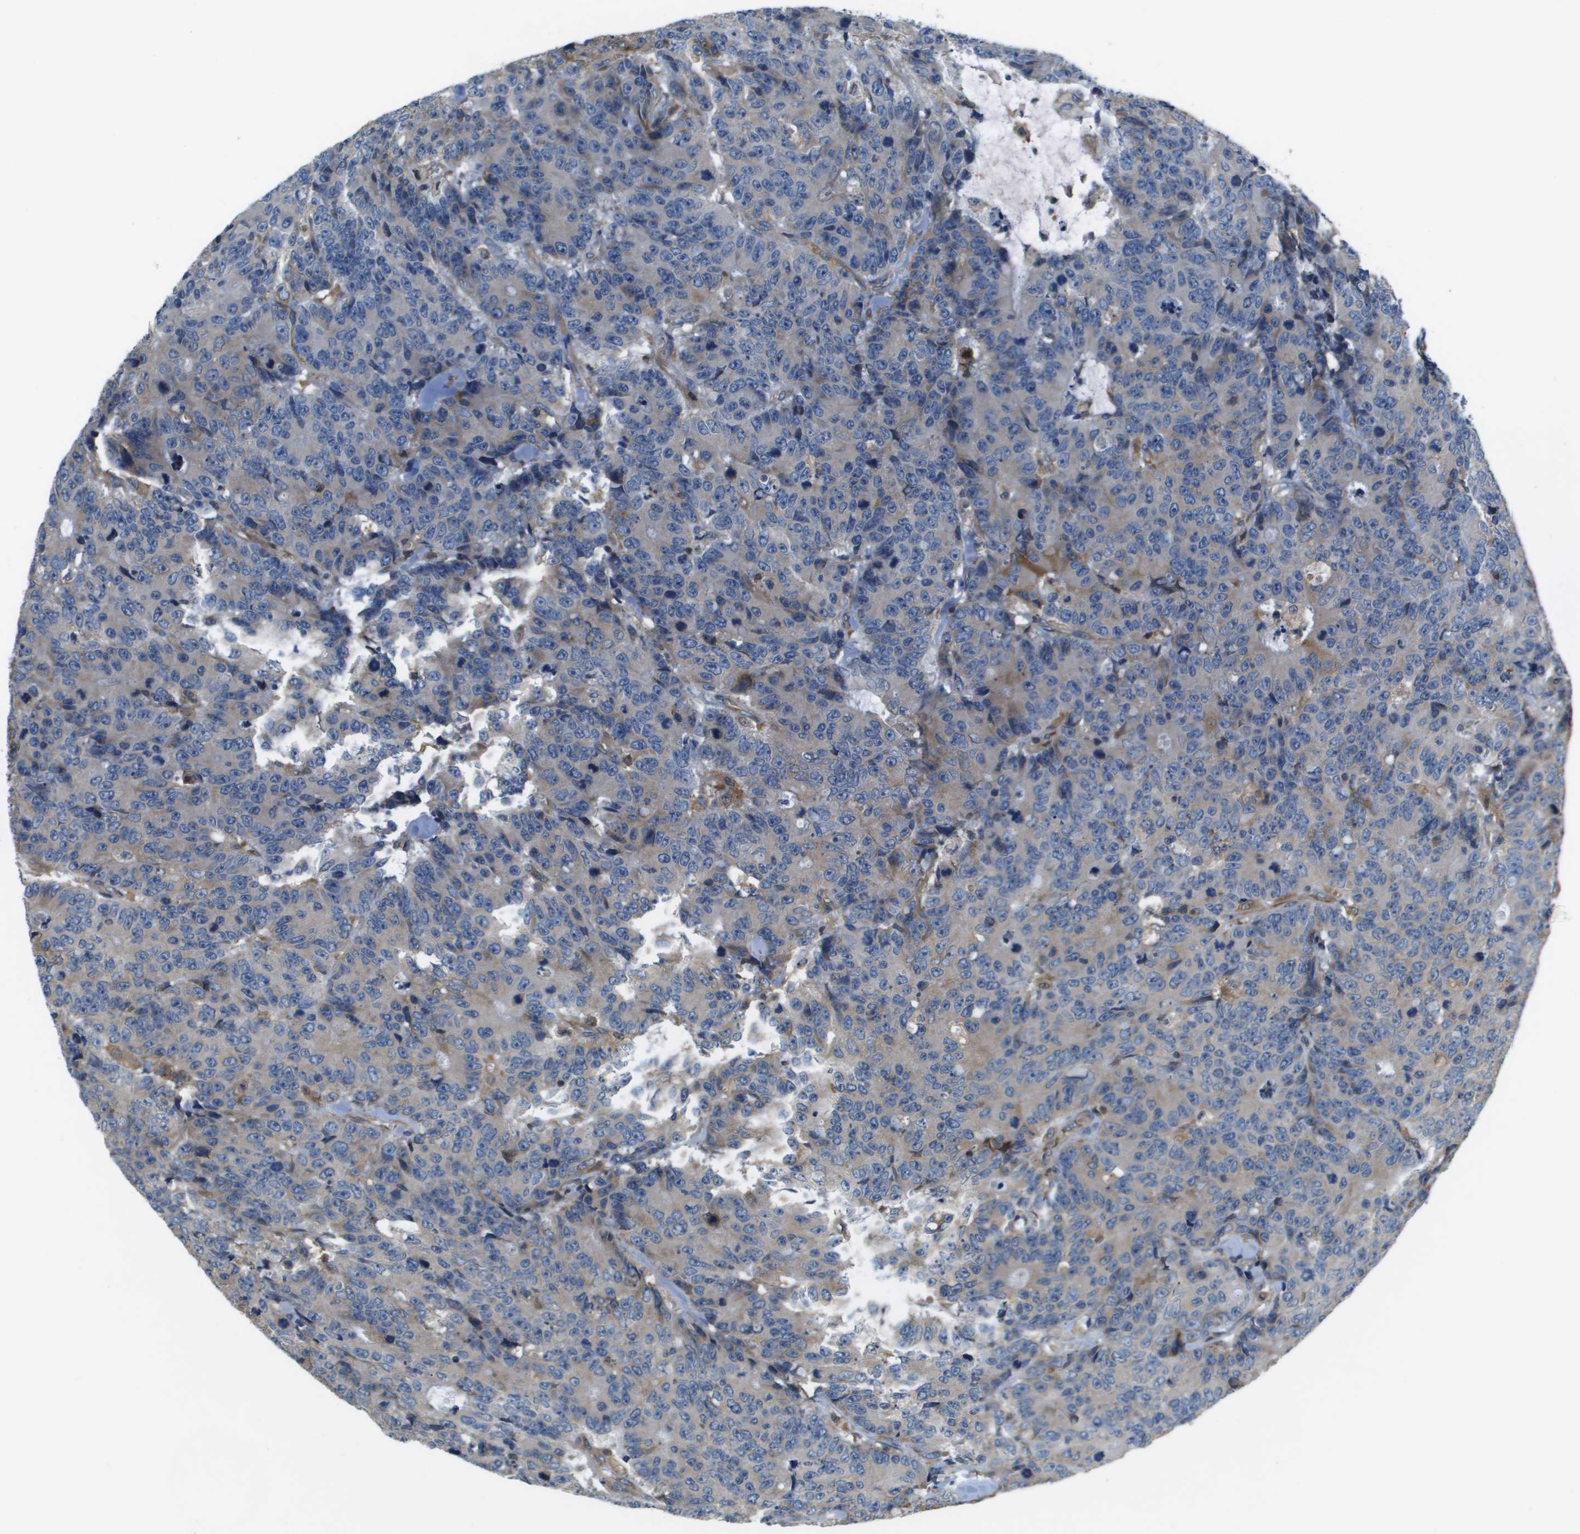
{"staining": {"intensity": "negative", "quantity": "none", "location": "none"}, "tissue": "colorectal cancer", "cell_type": "Tumor cells", "image_type": "cancer", "snomed": [{"axis": "morphology", "description": "Adenocarcinoma, NOS"}, {"axis": "topography", "description": "Colon"}], "caption": "Immunohistochemical staining of colorectal cancer demonstrates no significant staining in tumor cells. The staining is performed using DAB (3,3'-diaminobenzidine) brown chromogen with nuclei counter-stained in using hematoxylin.", "gene": "SAMSN1", "patient": {"sex": "female", "age": 86}}